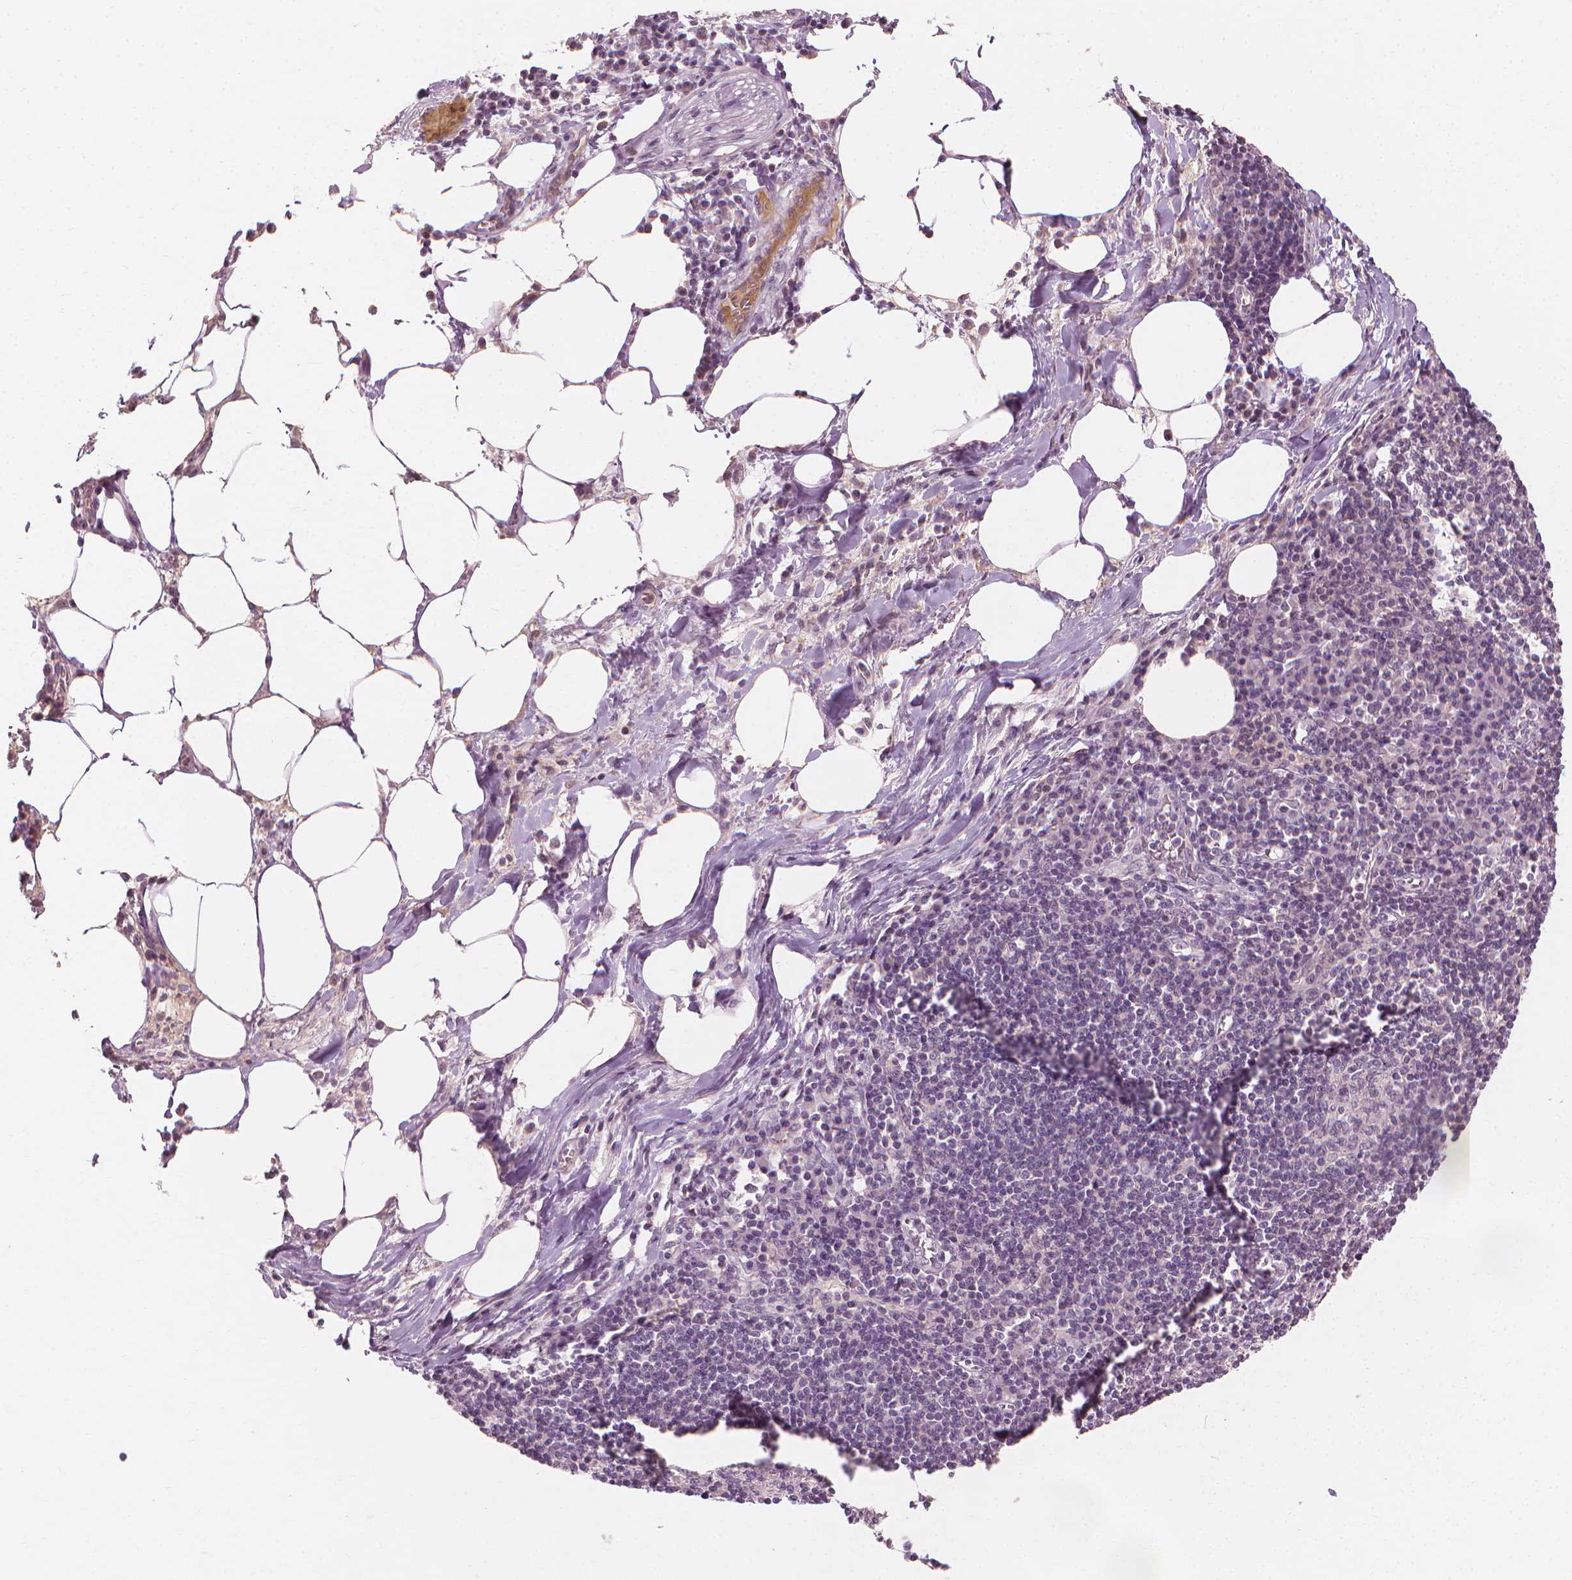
{"staining": {"intensity": "negative", "quantity": "none", "location": "none"}, "tissue": "lymph node", "cell_type": "Germinal center cells", "image_type": "normal", "snomed": [{"axis": "morphology", "description": "Normal tissue, NOS"}, {"axis": "topography", "description": "Lymph node"}], "caption": "Human lymph node stained for a protein using immunohistochemistry displays no expression in germinal center cells.", "gene": "SAXO2", "patient": {"sex": "male", "age": 67}}